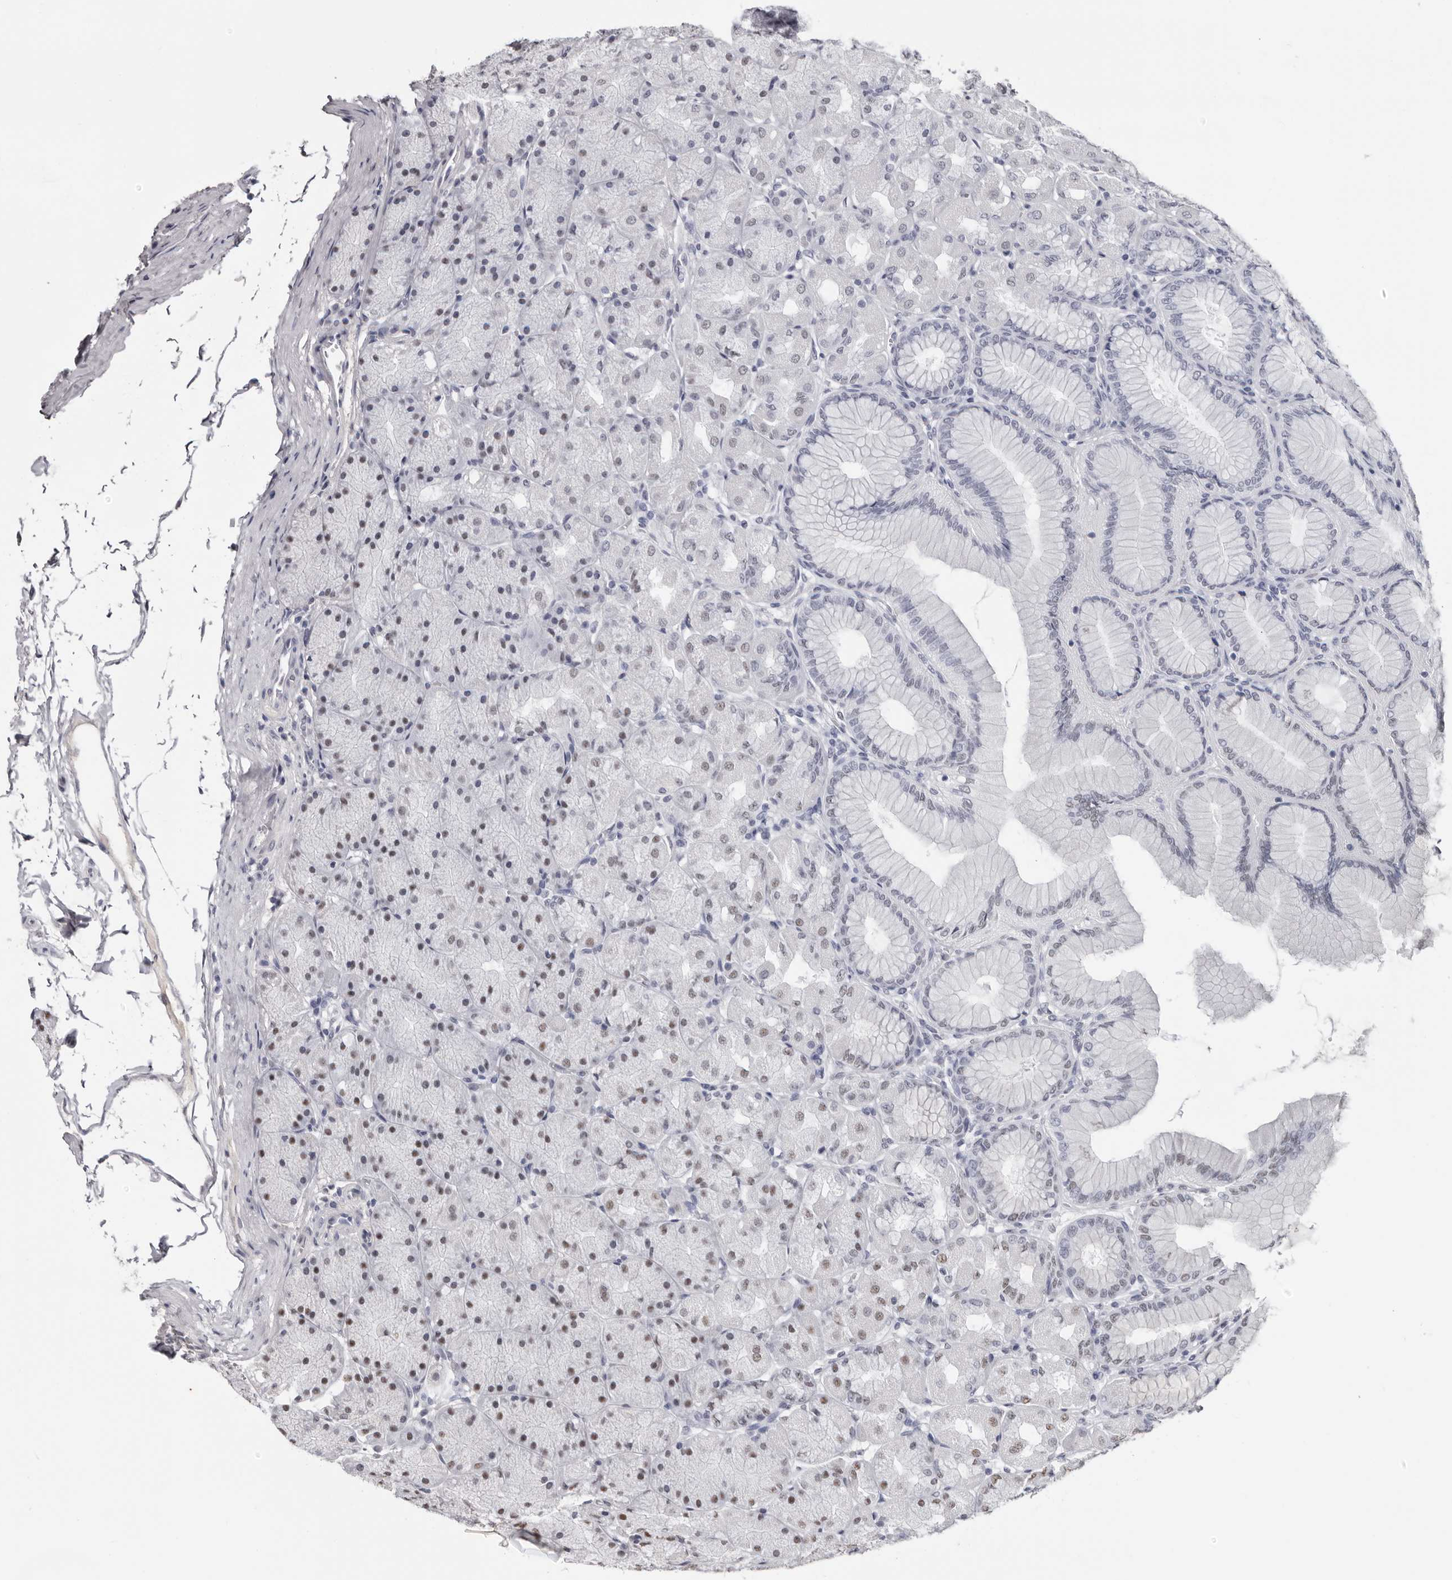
{"staining": {"intensity": "weak", "quantity": "25%-75%", "location": "nuclear"}, "tissue": "stomach", "cell_type": "Glandular cells", "image_type": "normal", "snomed": [{"axis": "morphology", "description": "Normal tissue, NOS"}, {"axis": "topography", "description": "Stomach, upper"}], "caption": "Immunohistochemical staining of benign stomach shows weak nuclear protein expression in approximately 25%-75% of glandular cells. (Stains: DAB in brown, nuclei in blue, Microscopy: brightfield microscopy at high magnification).", "gene": "SCAF4", "patient": {"sex": "female", "age": 56}}